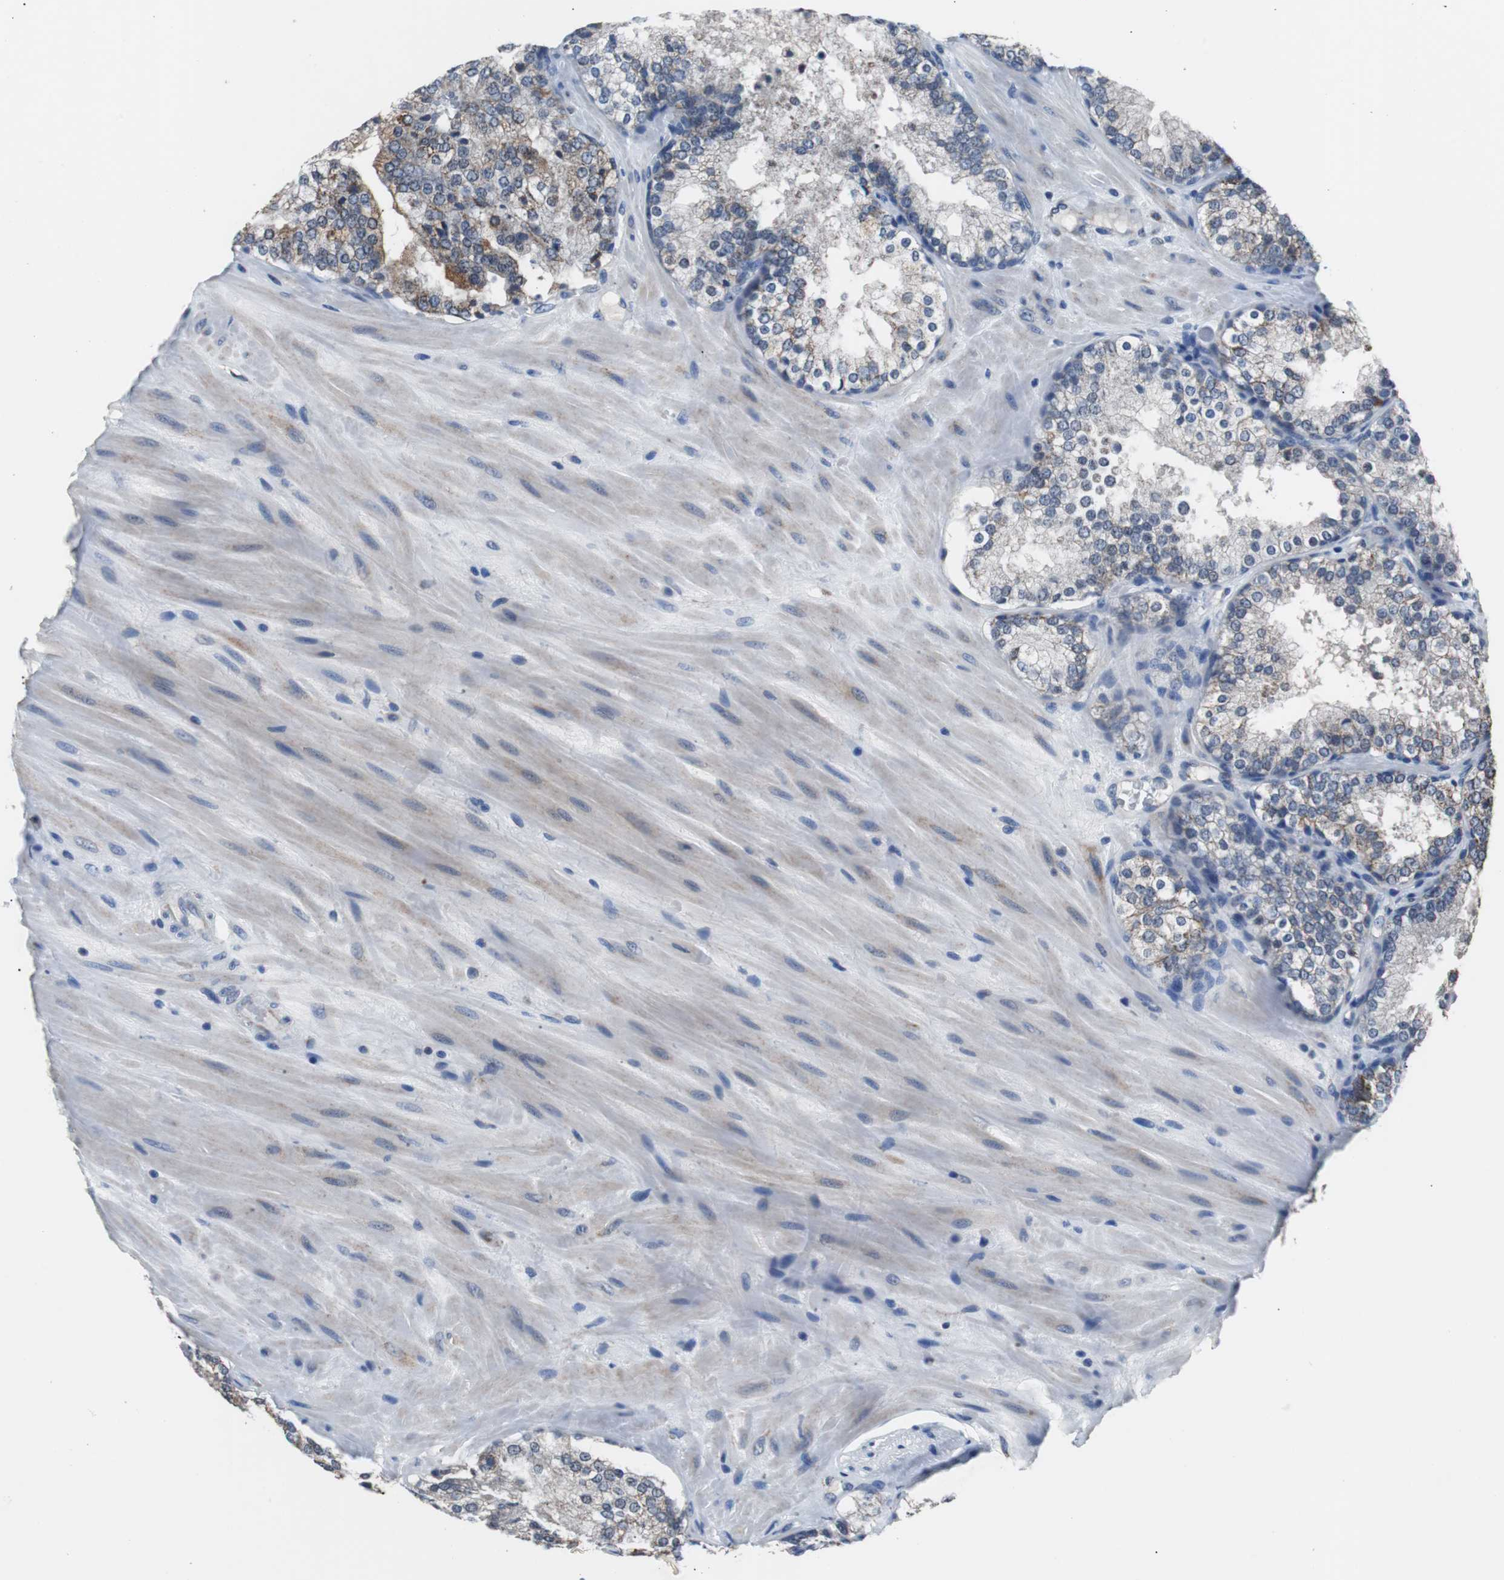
{"staining": {"intensity": "moderate", "quantity": "25%-75%", "location": "cytoplasmic/membranous"}, "tissue": "prostate cancer", "cell_type": "Tumor cells", "image_type": "cancer", "snomed": [{"axis": "morphology", "description": "Adenocarcinoma, High grade"}, {"axis": "topography", "description": "Prostate"}], "caption": "This histopathology image reveals prostate cancer stained with immunohistochemistry to label a protein in brown. The cytoplasmic/membranous of tumor cells show moderate positivity for the protein. Nuclei are counter-stained blue.", "gene": "PITRM1", "patient": {"sex": "male", "age": 70}}